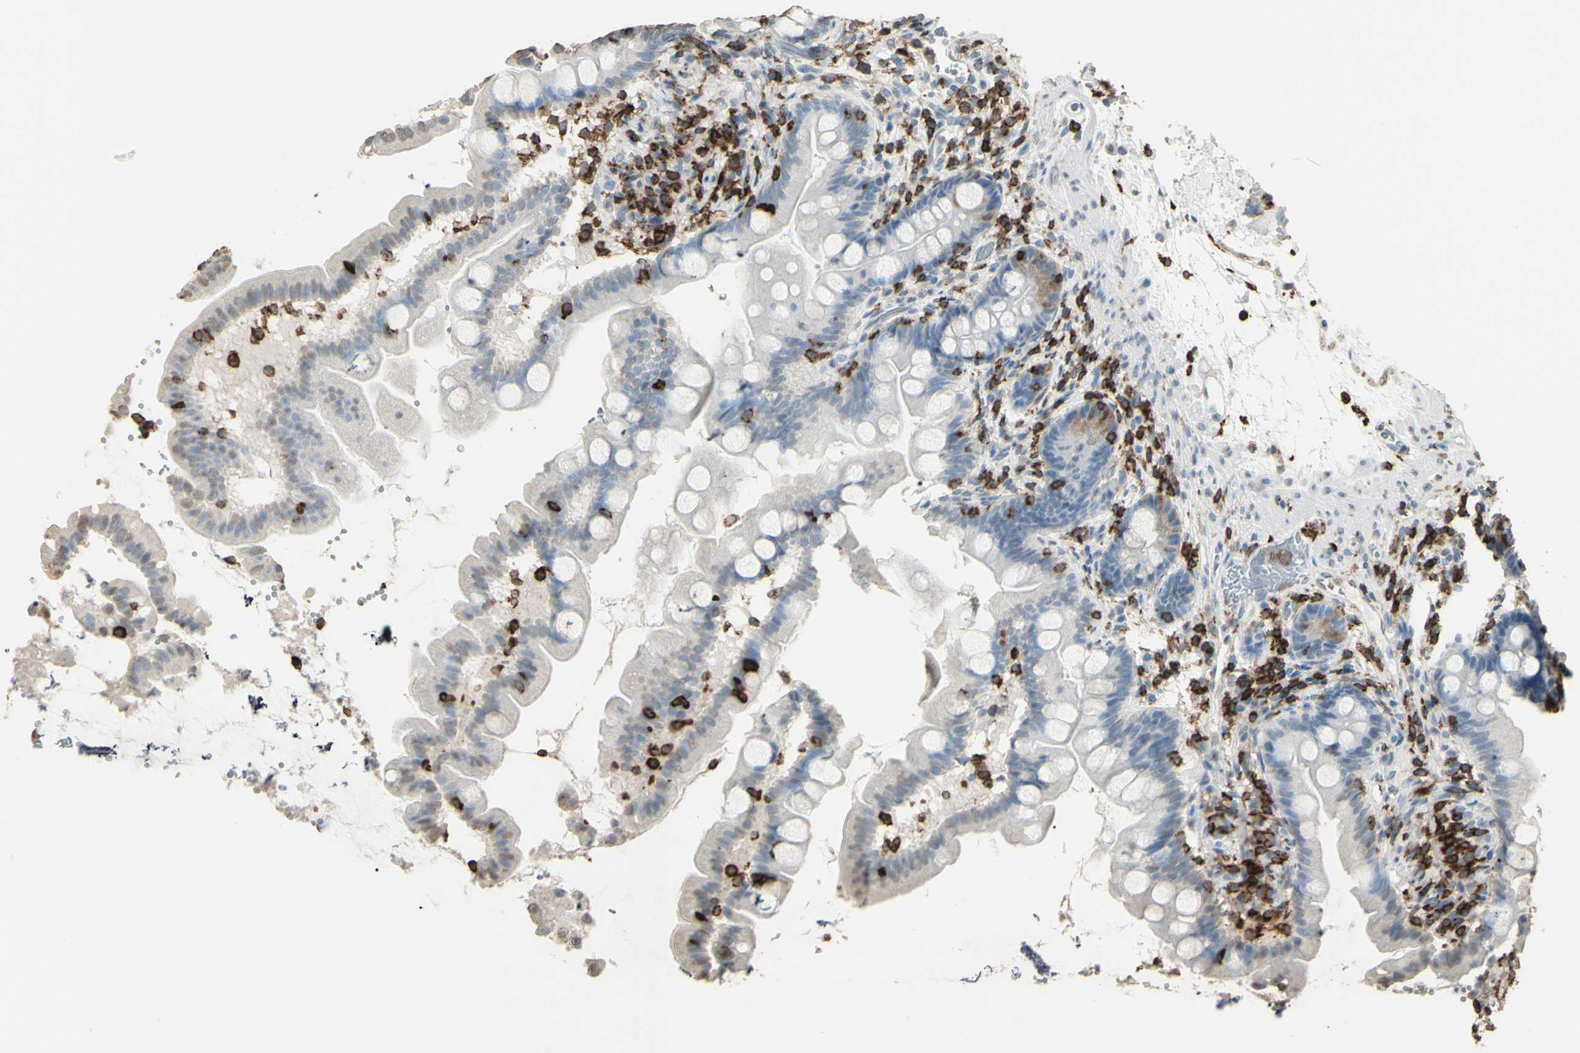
{"staining": {"intensity": "negative", "quantity": "none", "location": "none"}, "tissue": "small intestine", "cell_type": "Glandular cells", "image_type": "normal", "snomed": [{"axis": "morphology", "description": "Normal tissue, NOS"}, {"axis": "topography", "description": "Small intestine"}], "caption": "Small intestine stained for a protein using immunohistochemistry shows no staining glandular cells.", "gene": "PSTPIP1", "patient": {"sex": "female", "age": 56}}